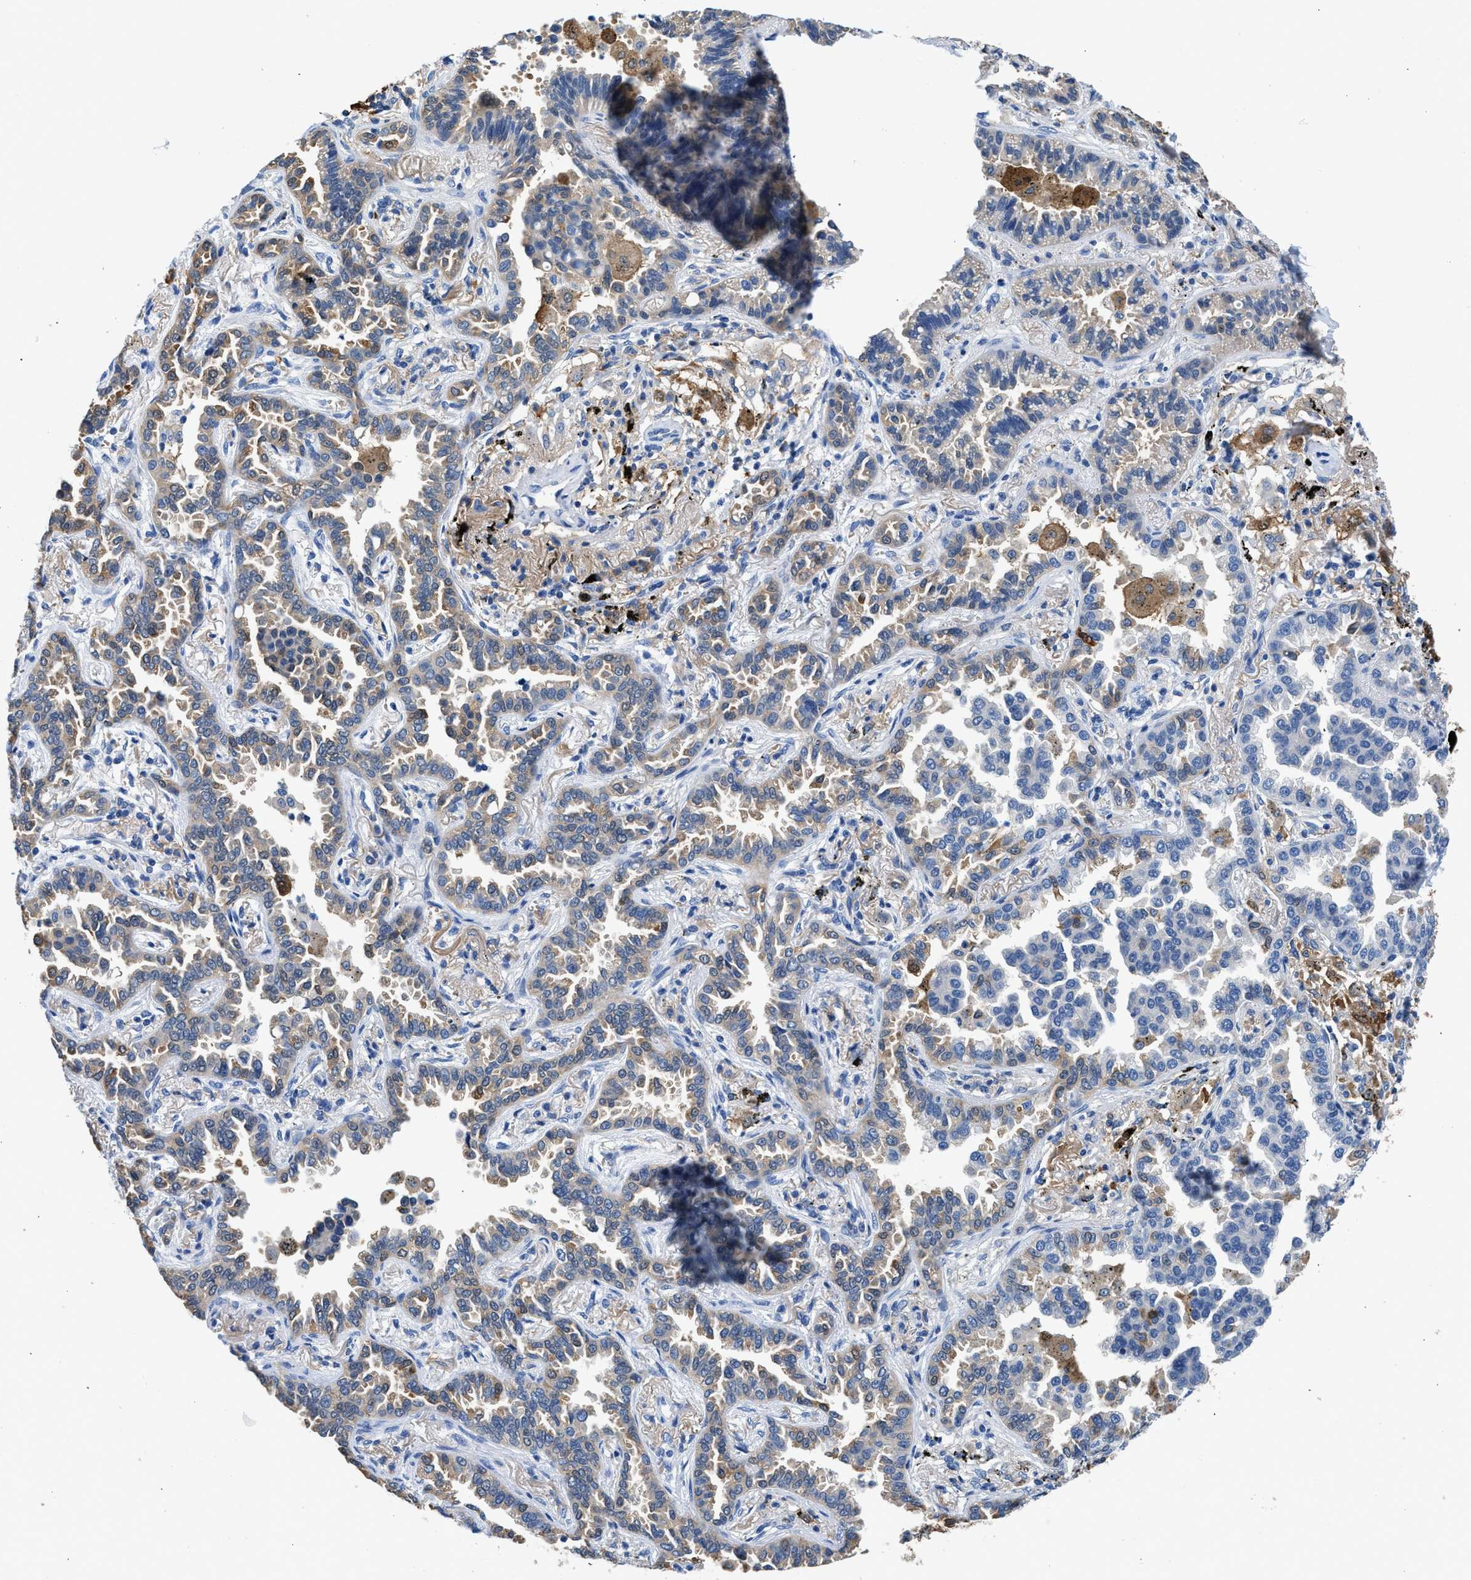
{"staining": {"intensity": "weak", "quantity": "<25%", "location": "cytoplasmic/membranous"}, "tissue": "lung cancer", "cell_type": "Tumor cells", "image_type": "cancer", "snomed": [{"axis": "morphology", "description": "Normal tissue, NOS"}, {"axis": "morphology", "description": "Adenocarcinoma, NOS"}, {"axis": "topography", "description": "Lung"}], "caption": "Immunohistochemistry (IHC) of human lung adenocarcinoma exhibits no staining in tumor cells. (DAB (3,3'-diaminobenzidine) IHC, high magnification).", "gene": "FADS6", "patient": {"sex": "male", "age": 59}}